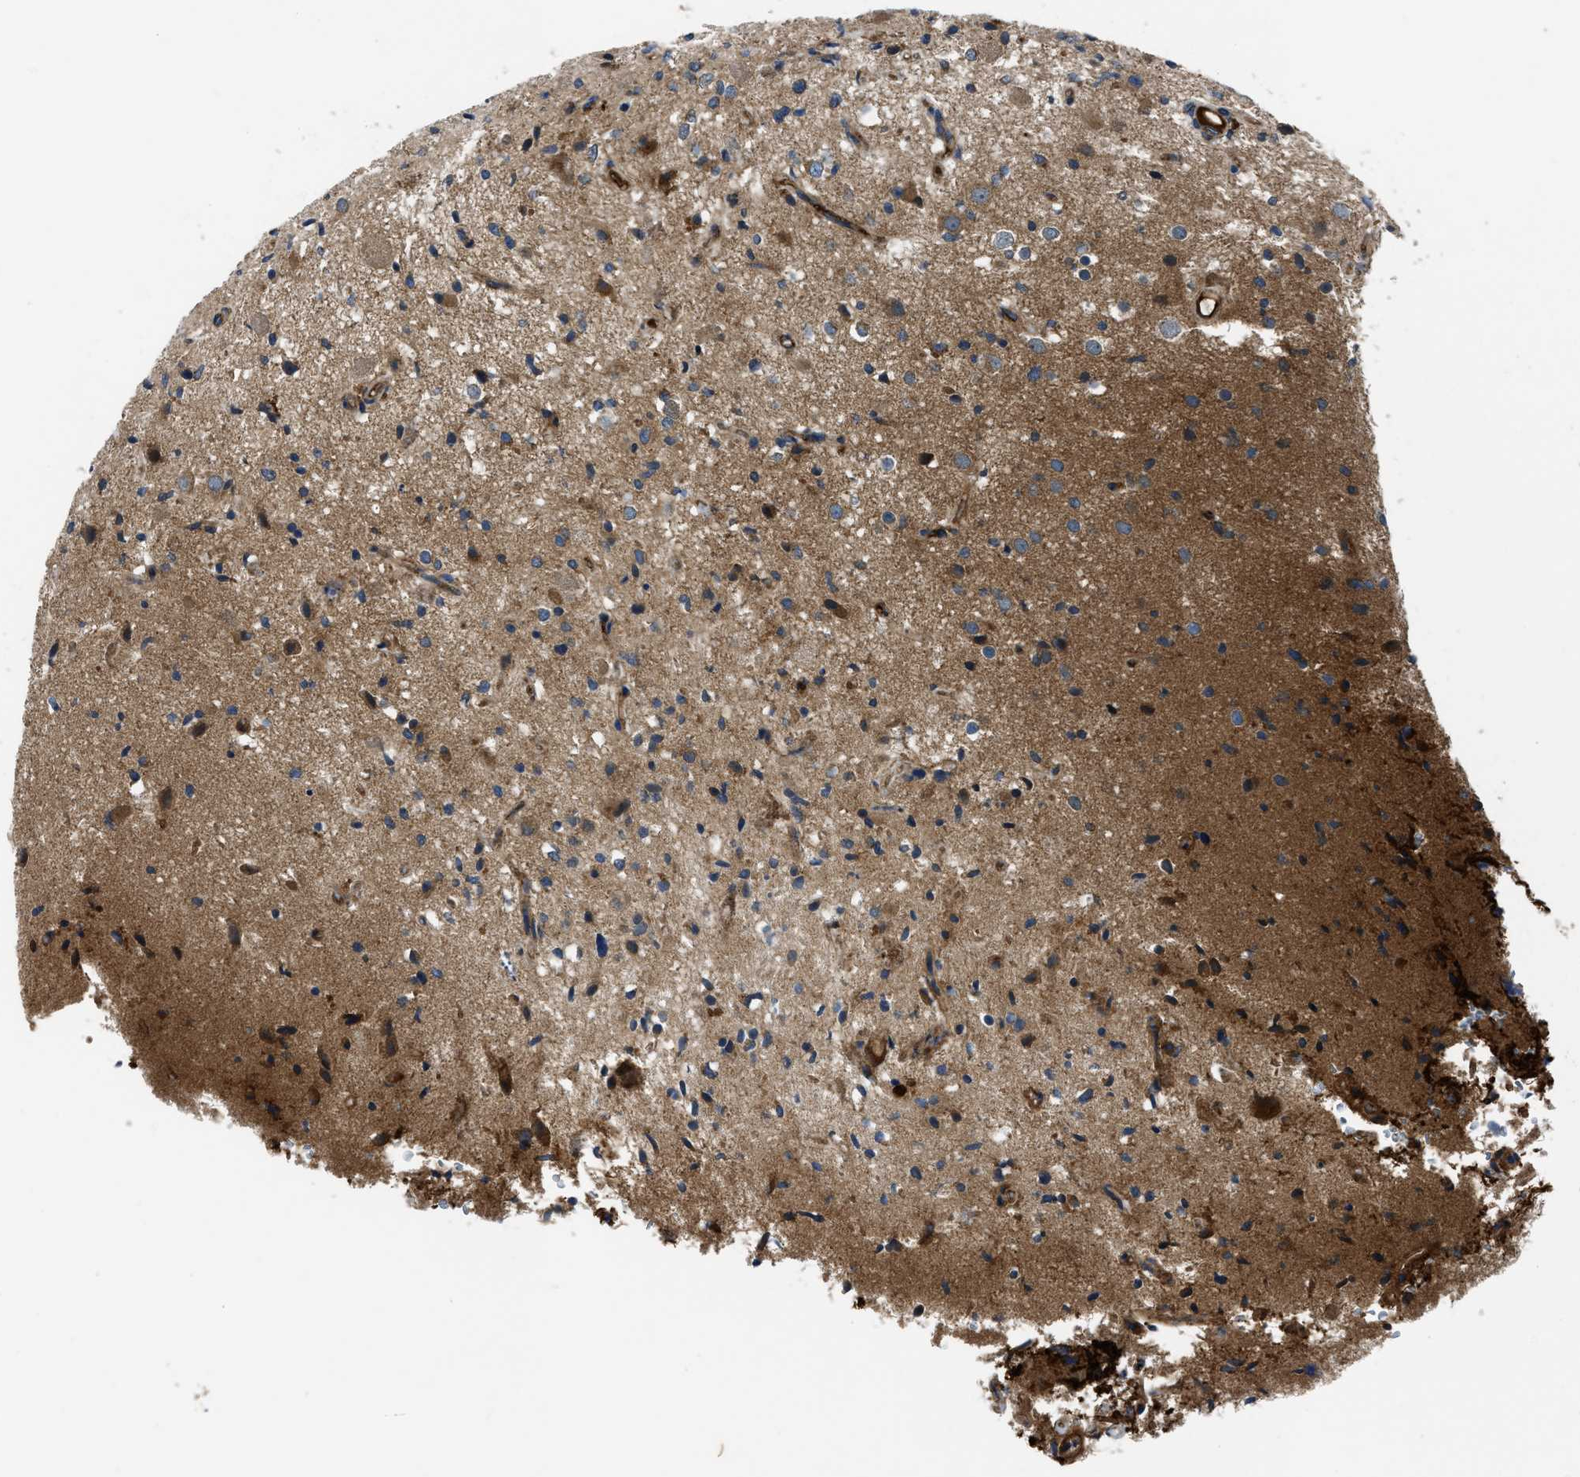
{"staining": {"intensity": "moderate", "quantity": "25%-75%", "location": "cytoplasmic/membranous"}, "tissue": "glioma", "cell_type": "Tumor cells", "image_type": "cancer", "snomed": [{"axis": "morphology", "description": "Glioma, malignant, High grade"}, {"axis": "topography", "description": "Brain"}], "caption": "This histopathology image reveals immunohistochemistry staining of high-grade glioma (malignant), with medium moderate cytoplasmic/membranous expression in approximately 25%-75% of tumor cells.", "gene": "ERC1", "patient": {"sex": "male", "age": 33}}